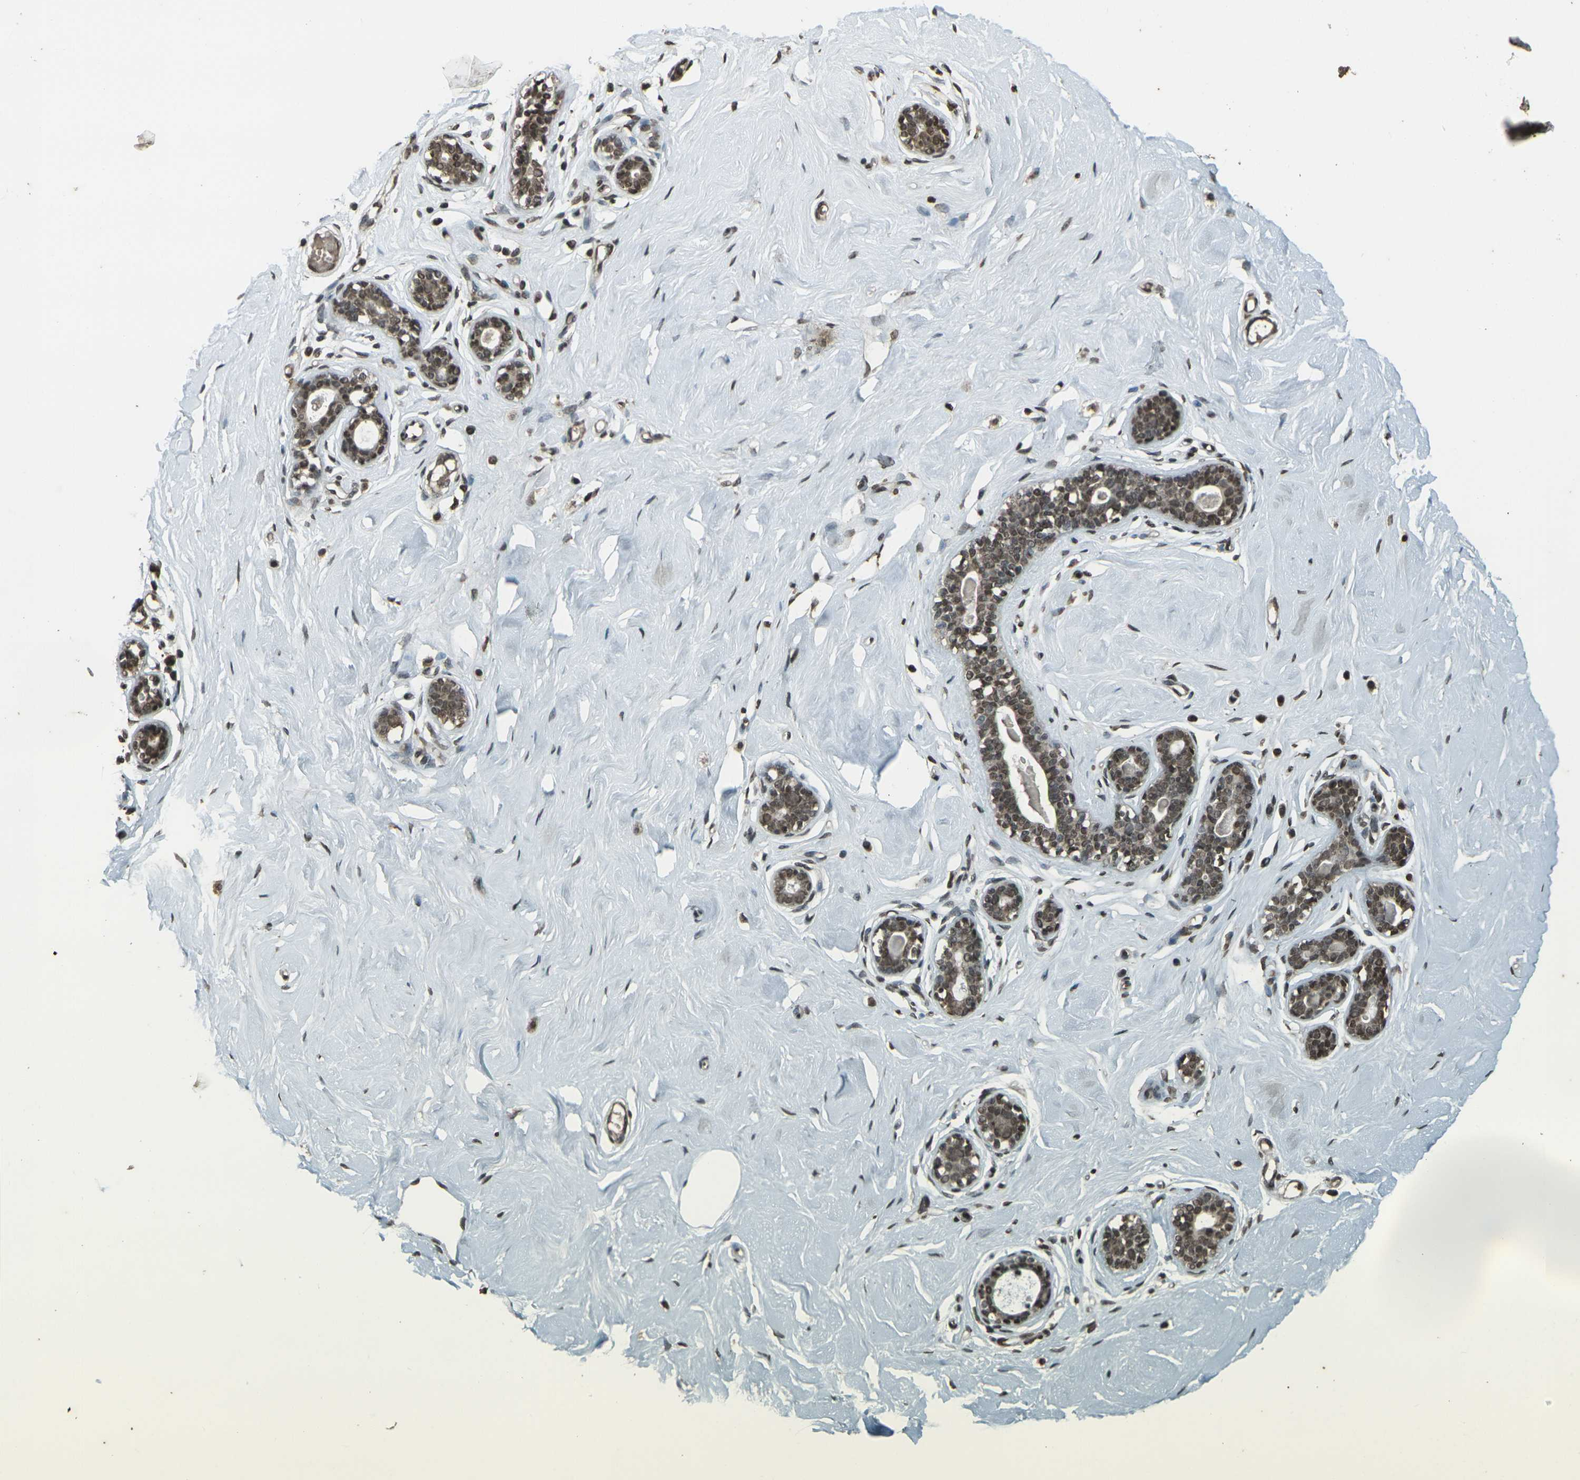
{"staining": {"intensity": "weak", "quantity": ">75%", "location": "nuclear"}, "tissue": "breast", "cell_type": "Adipocytes", "image_type": "normal", "snomed": [{"axis": "morphology", "description": "Normal tissue, NOS"}, {"axis": "topography", "description": "Breast"}], "caption": "Breast stained with a brown dye exhibits weak nuclear positive expression in approximately >75% of adipocytes.", "gene": "PRPF8", "patient": {"sex": "female", "age": 23}}